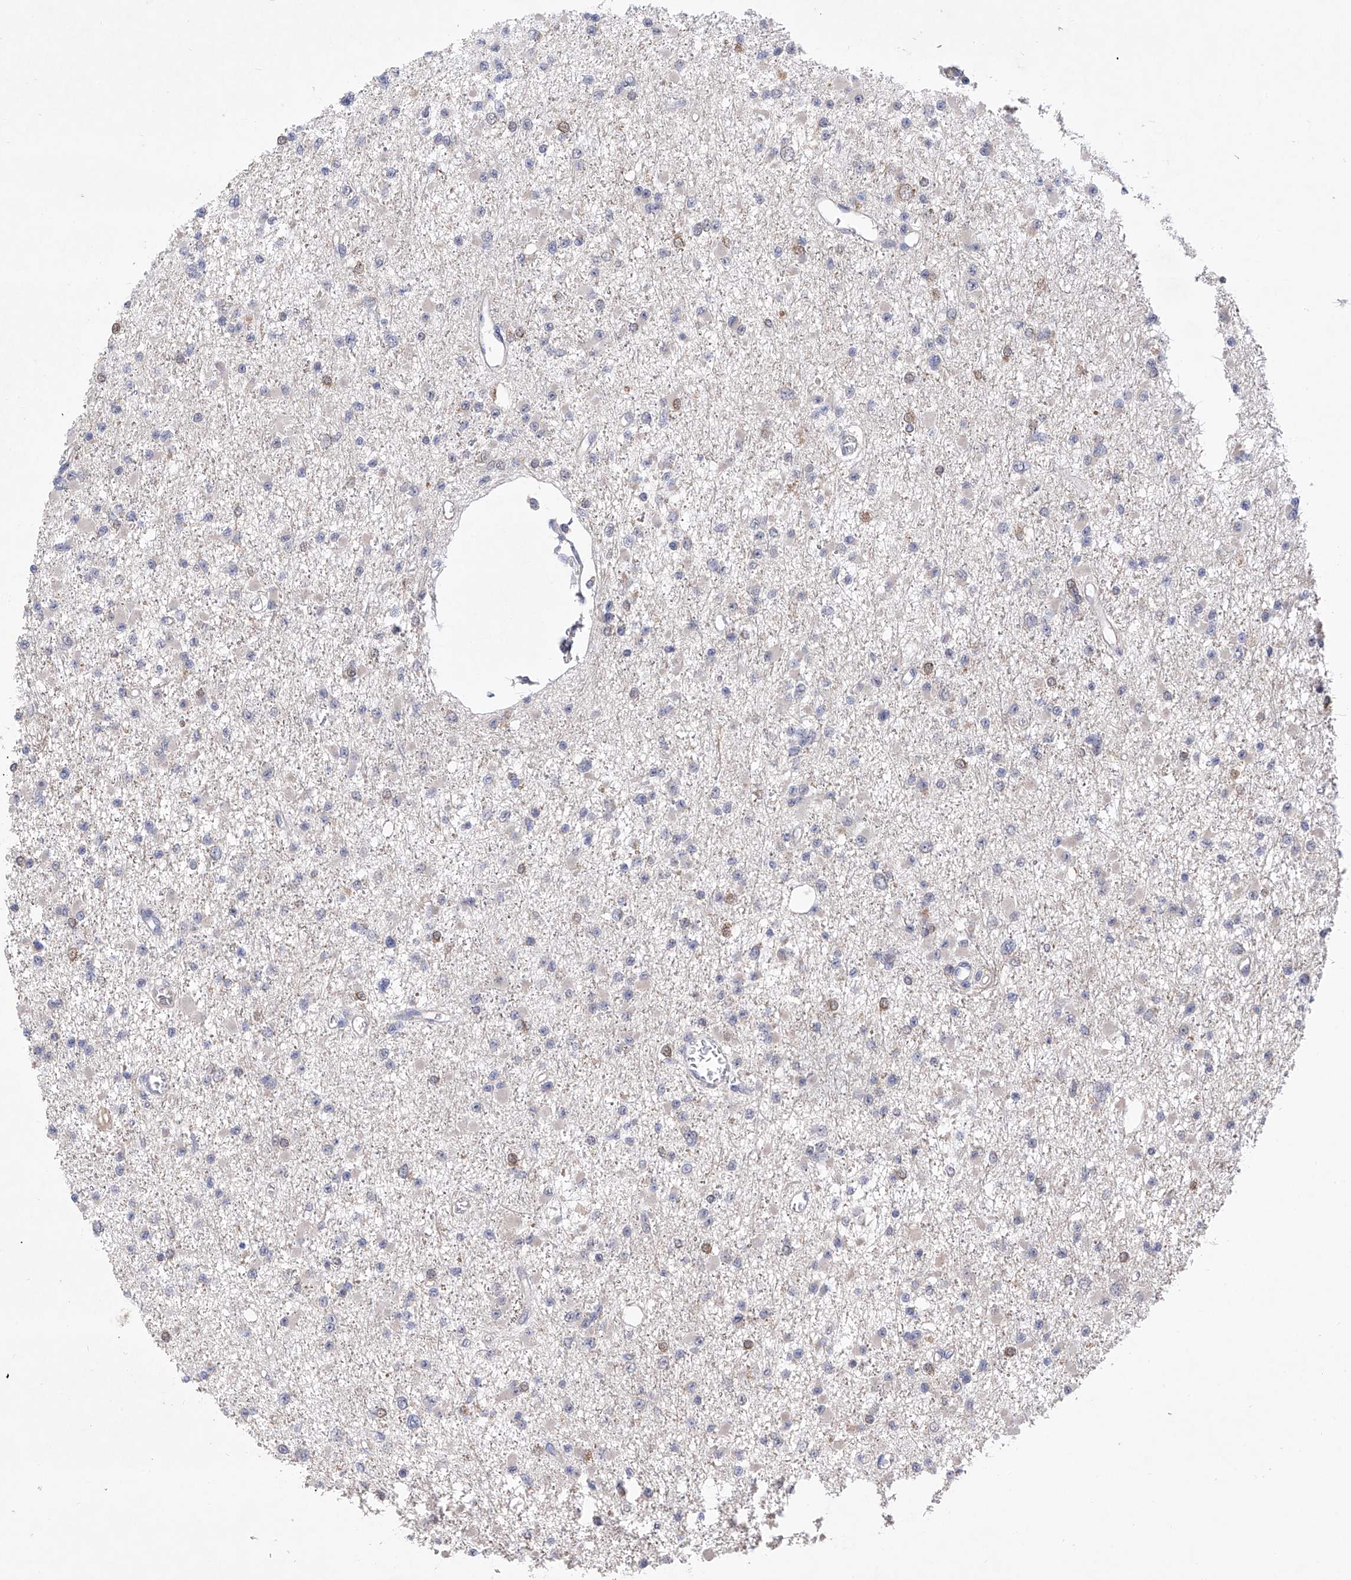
{"staining": {"intensity": "negative", "quantity": "none", "location": "none"}, "tissue": "glioma", "cell_type": "Tumor cells", "image_type": "cancer", "snomed": [{"axis": "morphology", "description": "Glioma, malignant, Low grade"}, {"axis": "topography", "description": "Brain"}], "caption": "The photomicrograph reveals no significant expression in tumor cells of malignant glioma (low-grade).", "gene": "USP45", "patient": {"sex": "female", "age": 22}}